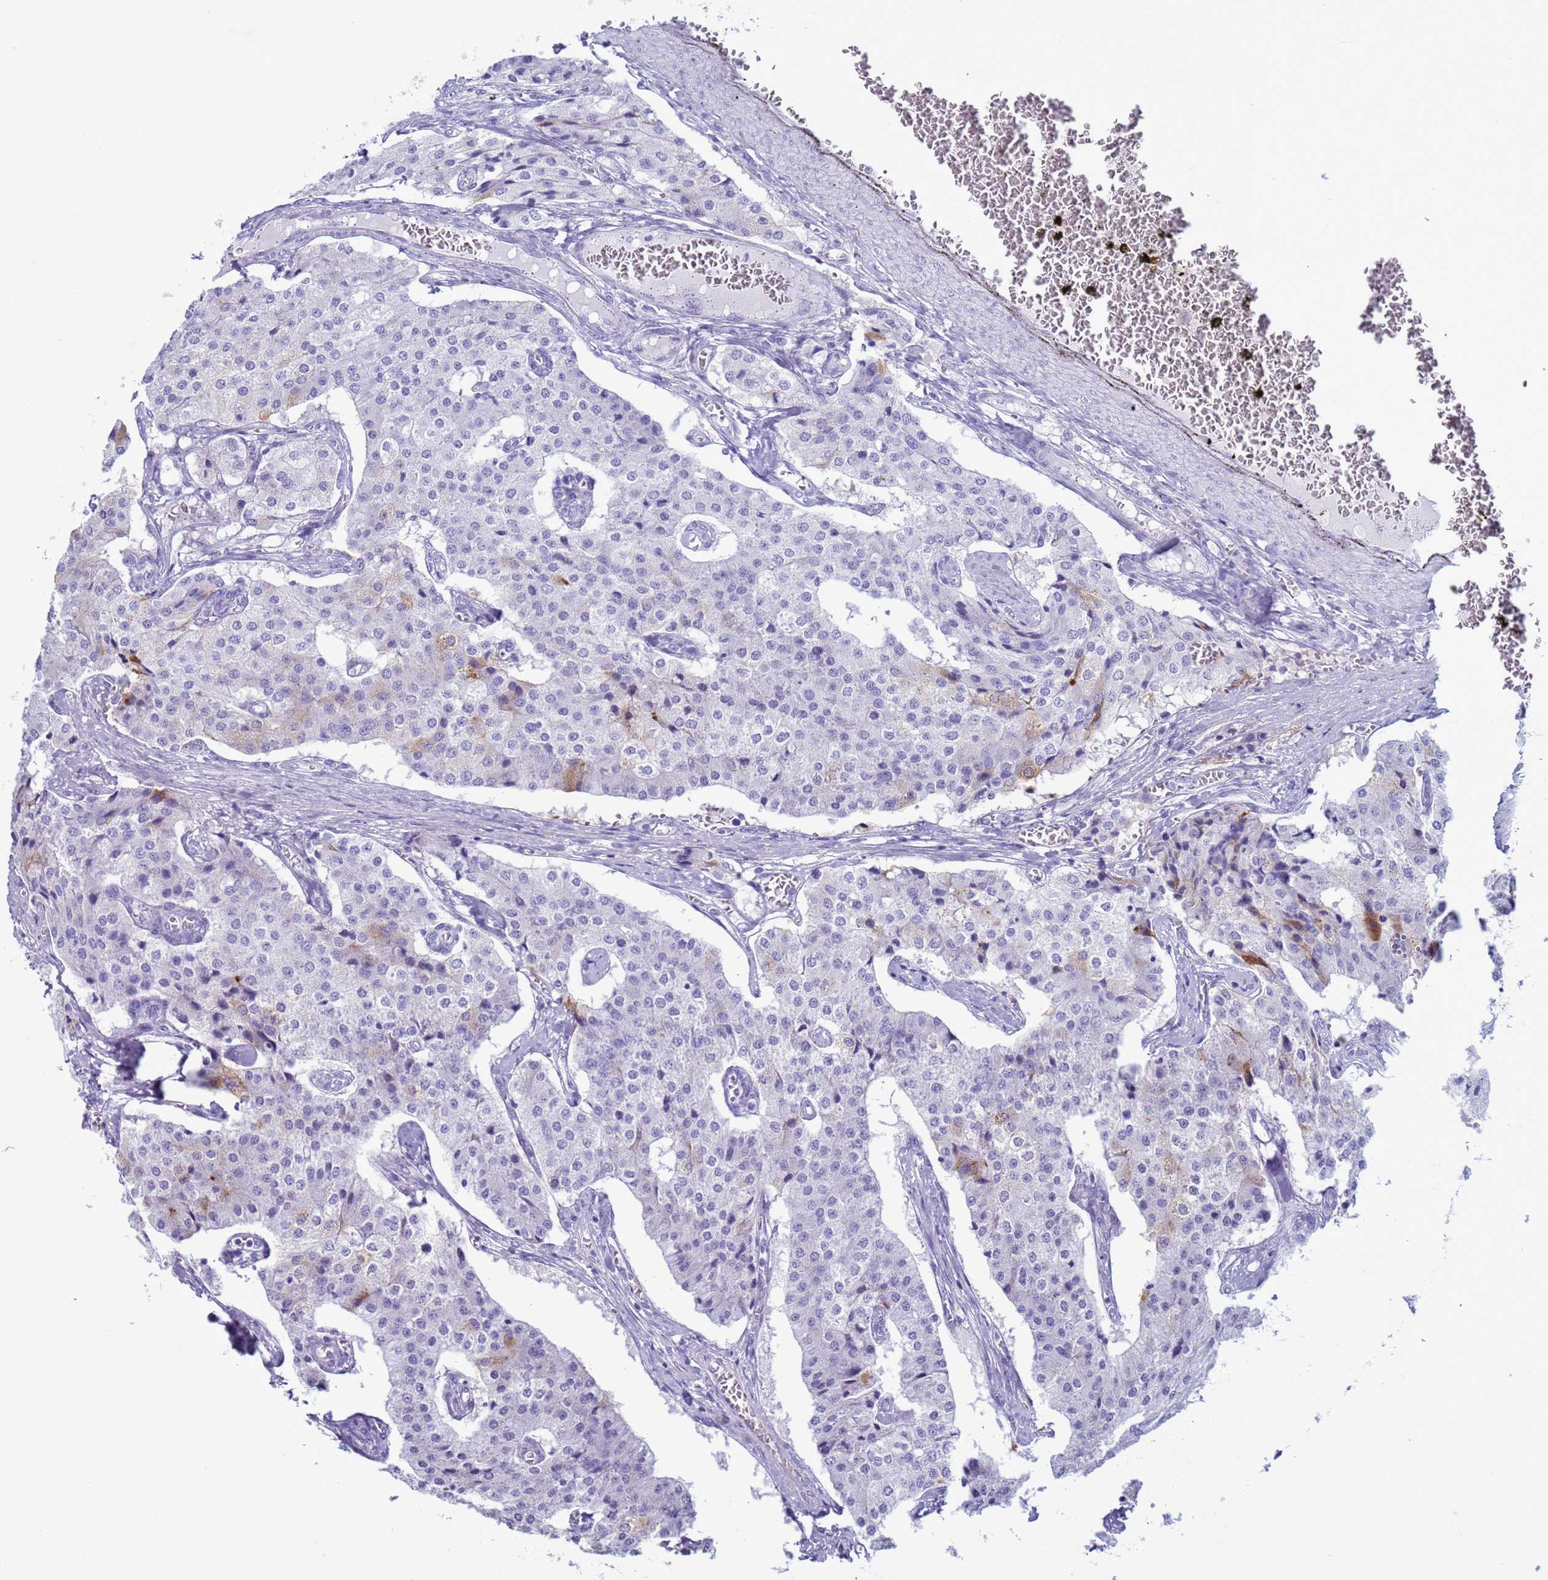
{"staining": {"intensity": "negative", "quantity": "none", "location": "none"}, "tissue": "carcinoid", "cell_type": "Tumor cells", "image_type": "cancer", "snomed": [{"axis": "morphology", "description": "Carcinoid, malignant, NOS"}, {"axis": "topography", "description": "Colon"}], "caption": "This is an IHC micrograph of human carcinoid. There is no expression in tumor cells.", "gene": "CST4", "patient": {"sex": "female", "age": 52}}